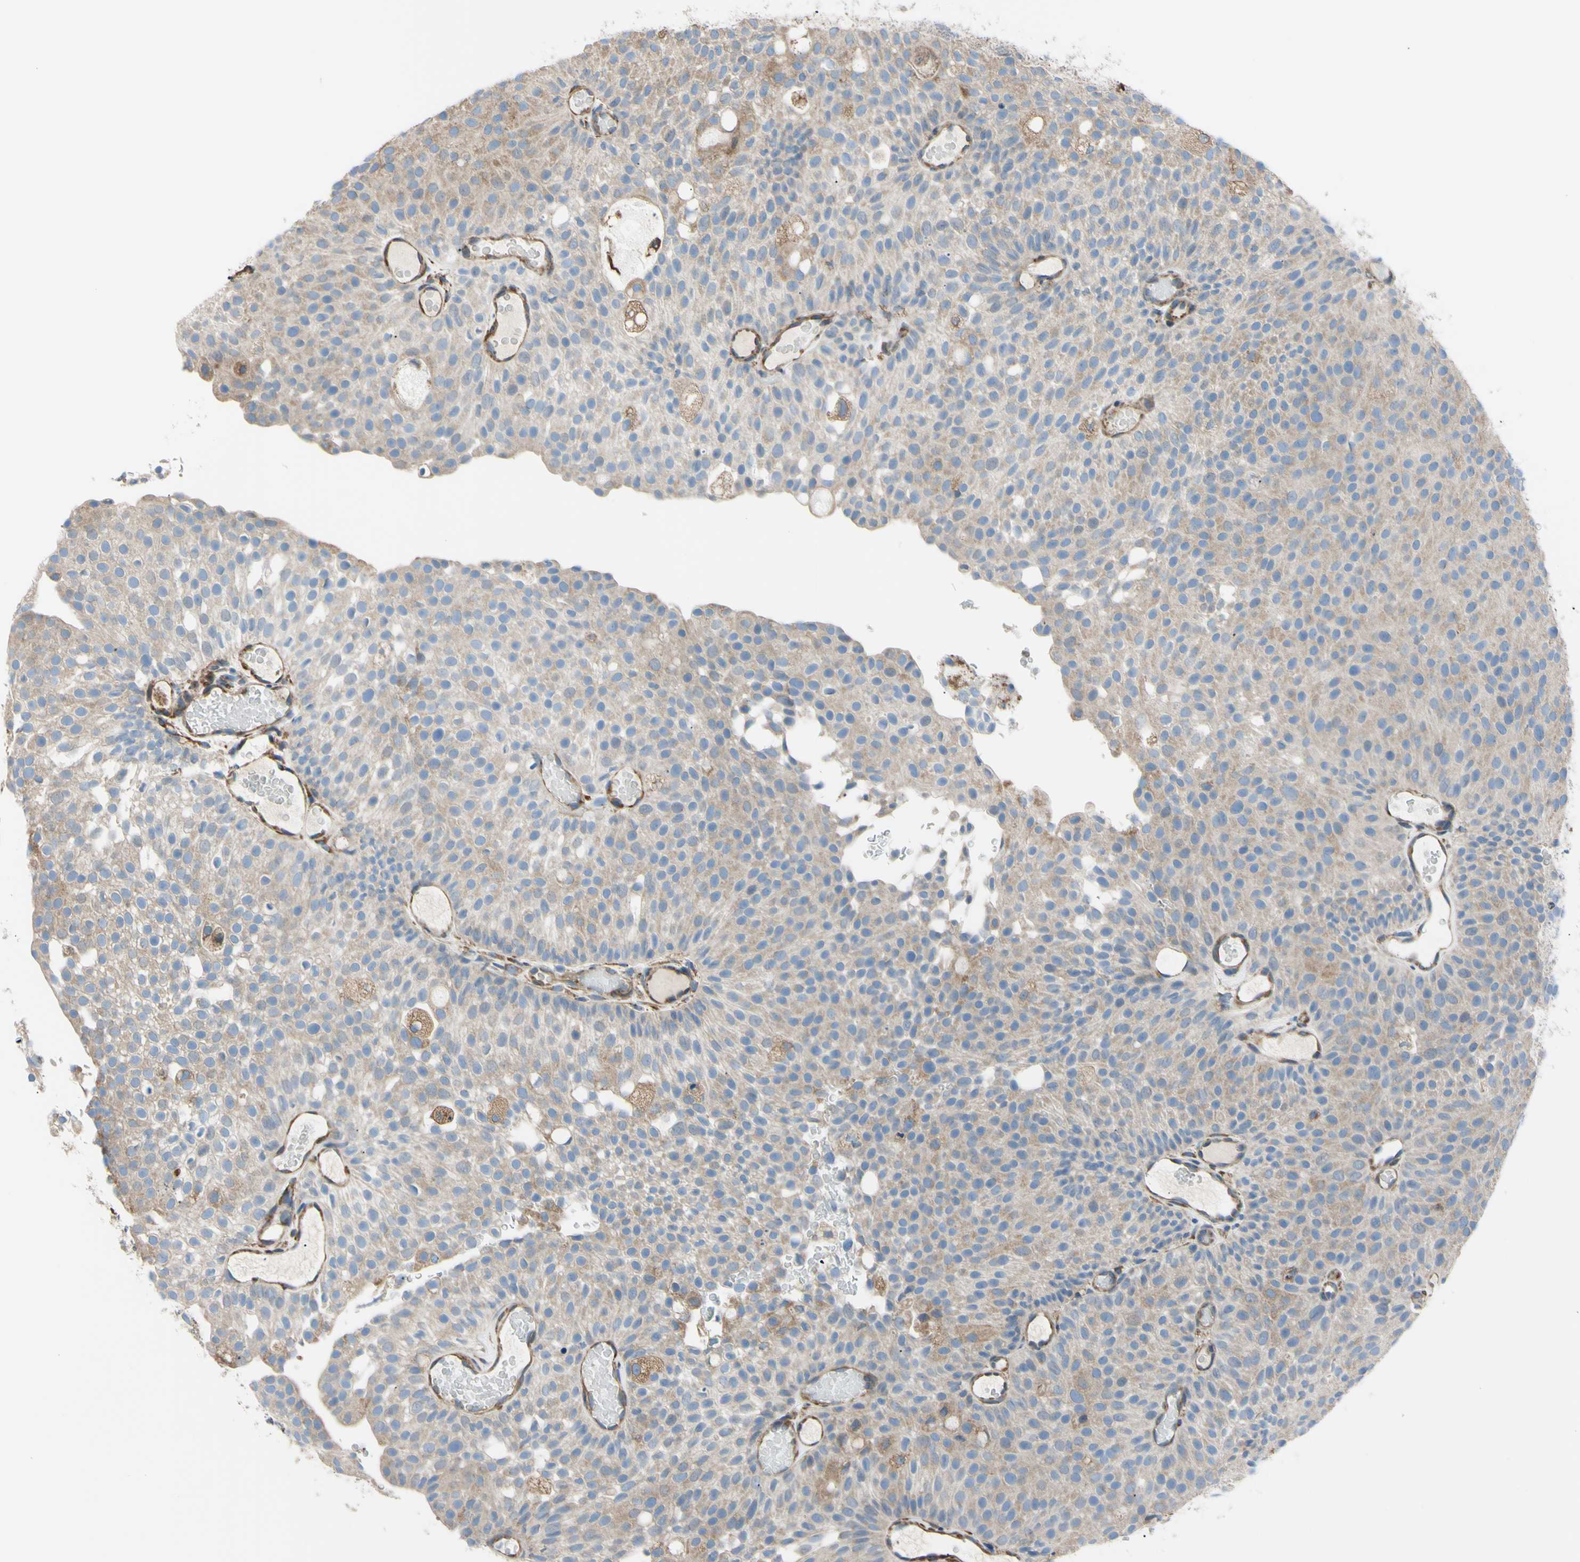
{"staining": {"intensity": "weak", "quantity": ">75%", "location": "cytoplasmic/membranous"}, "tissue": "urothelial cancer", "cell_type": "Tumor cells", "image_type": "cancer", "snomed": [{"axis": "morphology", "description": "Urothelial carcinoma, Low grade"}, {"axis": "topography", "description": "Urinary bladder"}], "caption": "Urothelial cancer stained with immunohistochemistry exhibits weak cytoplasmic/membranous positivity in approximately >75% of tumor cells.", "gene": "BMF", "patient": {"sex": "male", "age": 78}}